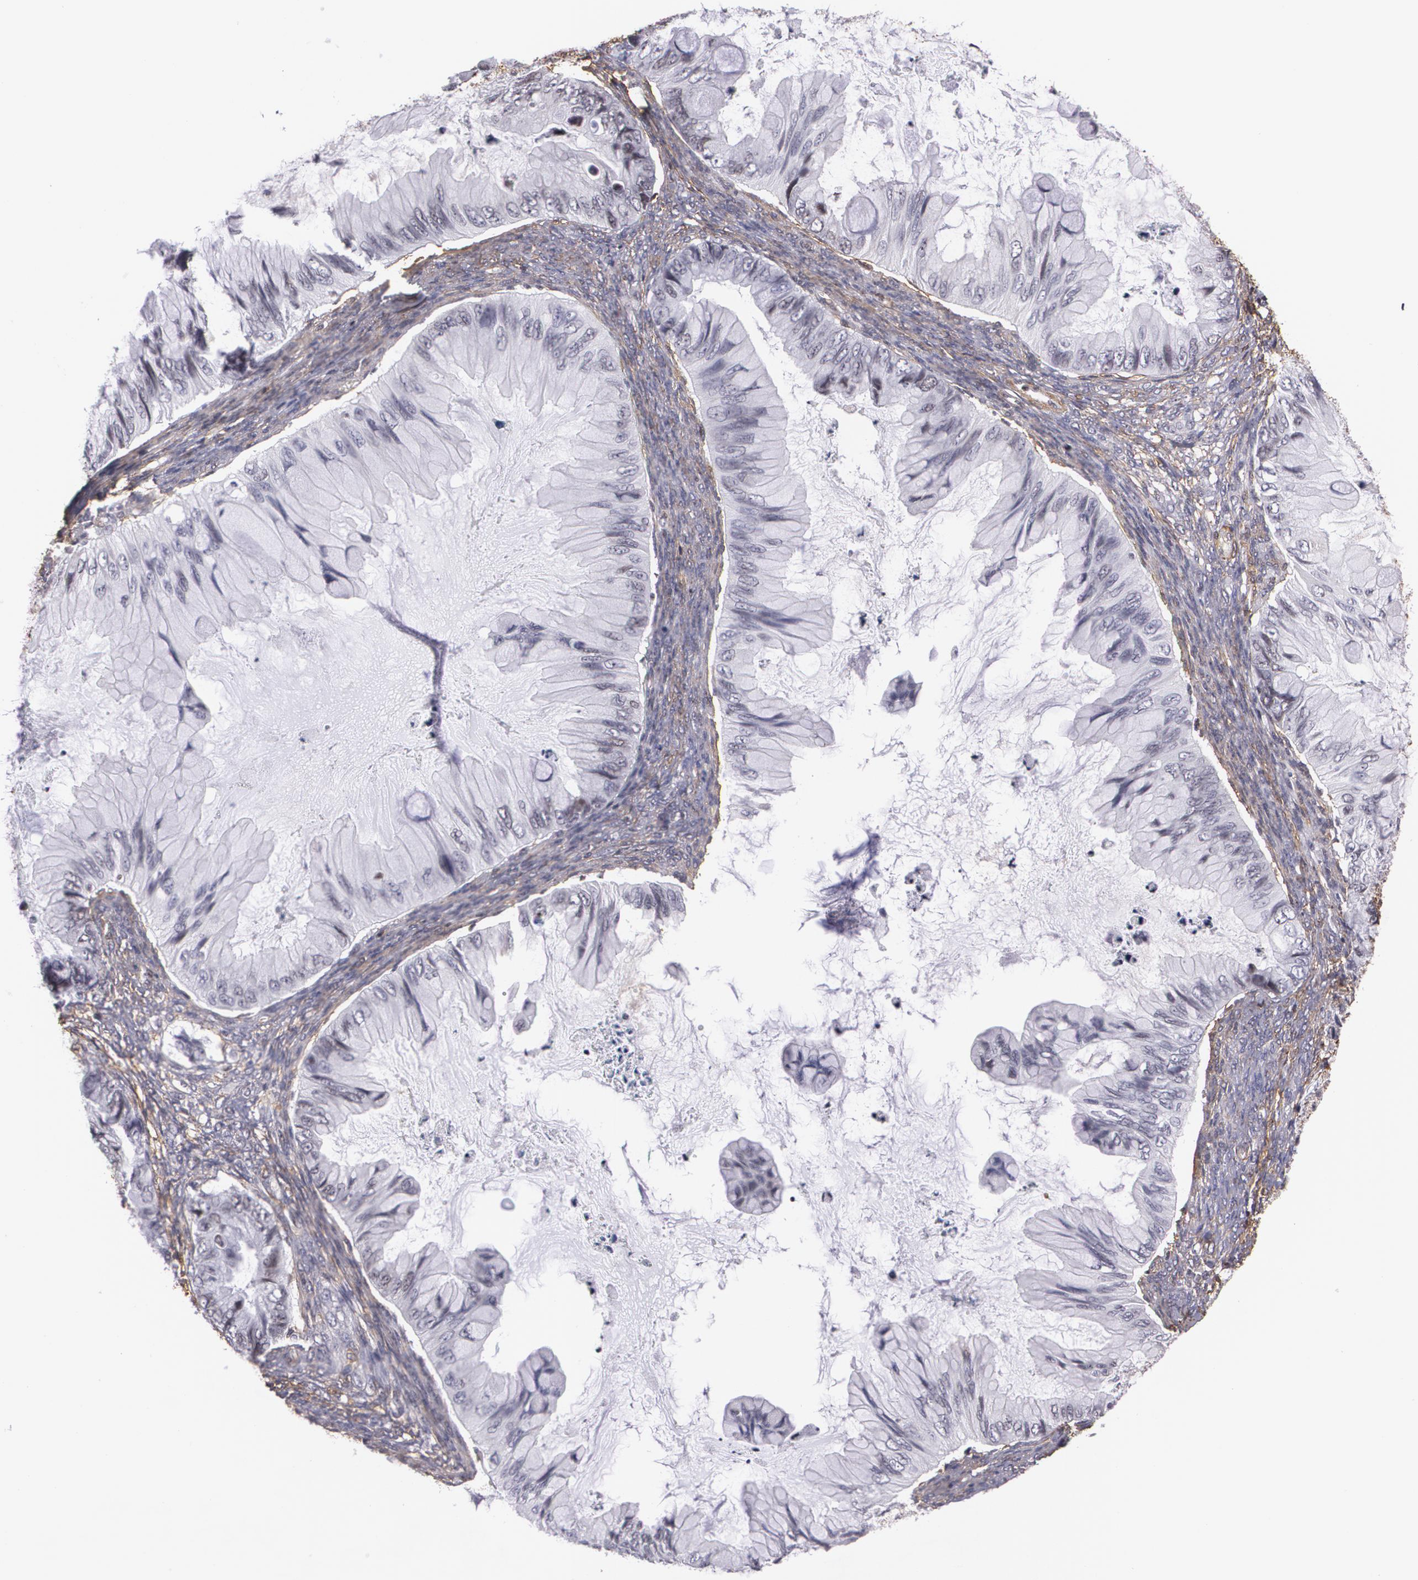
{"staining": {"intensity": "negative", "quantity": "none", "location": "none"}, "tissue": "ovarian cancer", "cell_type": "Tumor cells", "image_type": "cancer", "snomed": [{"axis": "morphology", "description": "Cystadenocarcinoma, mucinous, NOS"}, {"axis": "topography", "description": "Ovary"}], "caption": "Ovarian cancer stained for a protein using immunohistochemistry (IHC) demonstrates no expression tumor cells.", "gene": "VAMP1", "patient": {"sex": "female", "age": 36}}